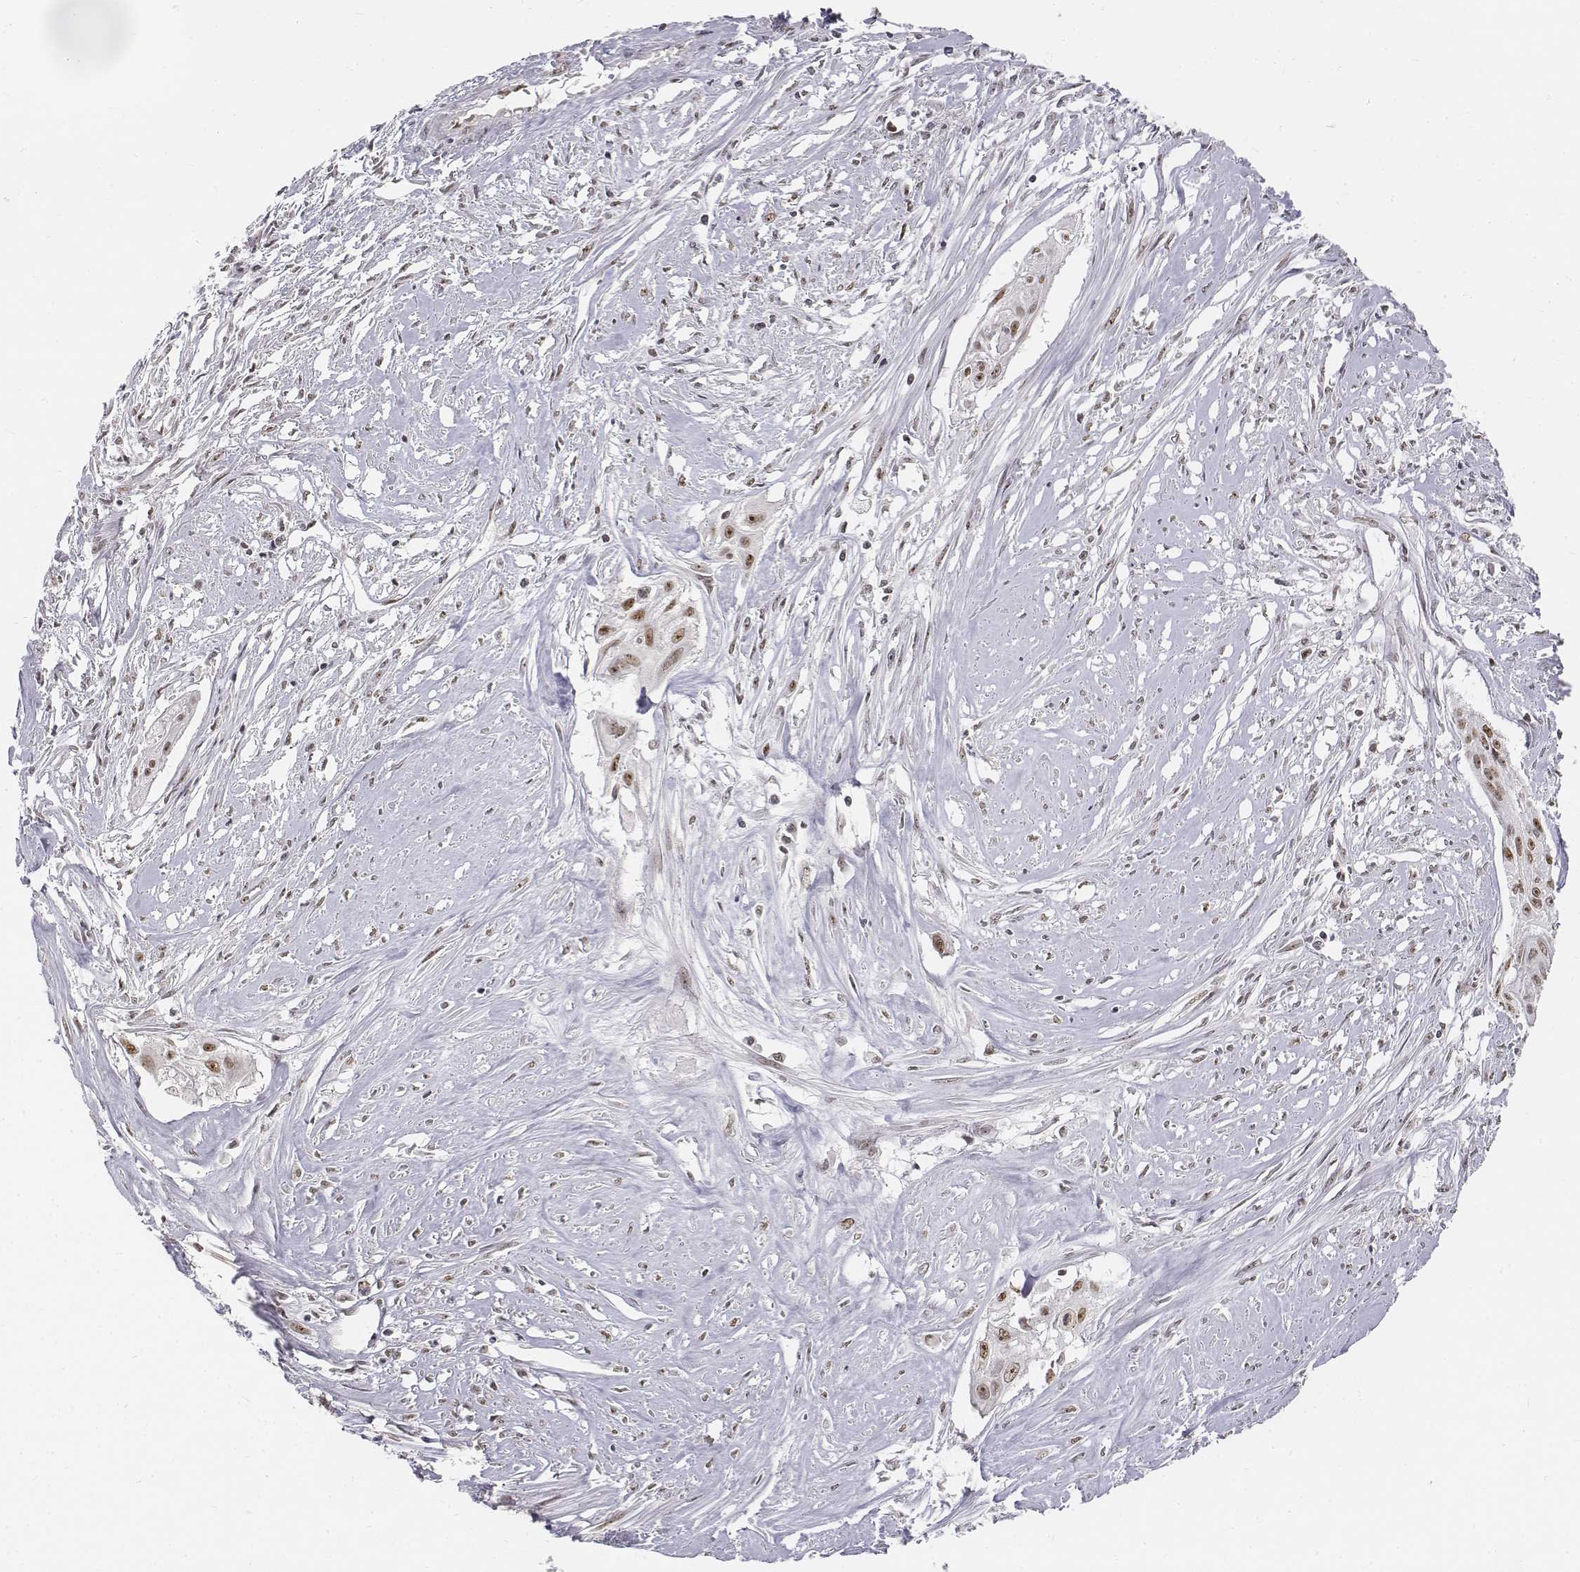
{"staining": {"intensity": "moderate", "quantity": ">75%", "location": "nuclear"}, "tissue": "cervical cancer", "cell_type": "Tumor cells", "image_type": "cancer", "snomed": [{"axis": "morphology", "description": "Squamous cell carcinoma, NOS"}, {"axis": "topography", "description": "Cervix"}], "caption": "Cervical cancer (squamous cell carcinoma) was stained to show a protein in brown. There is medium levels of moderate nuclear positivity in approximately >75% of tumor cells. (DAB IHC, brown staining for protein, blue staining for nuclei).", "gene": "PHF6", "patient": {"sex": "female", "age": 49}}